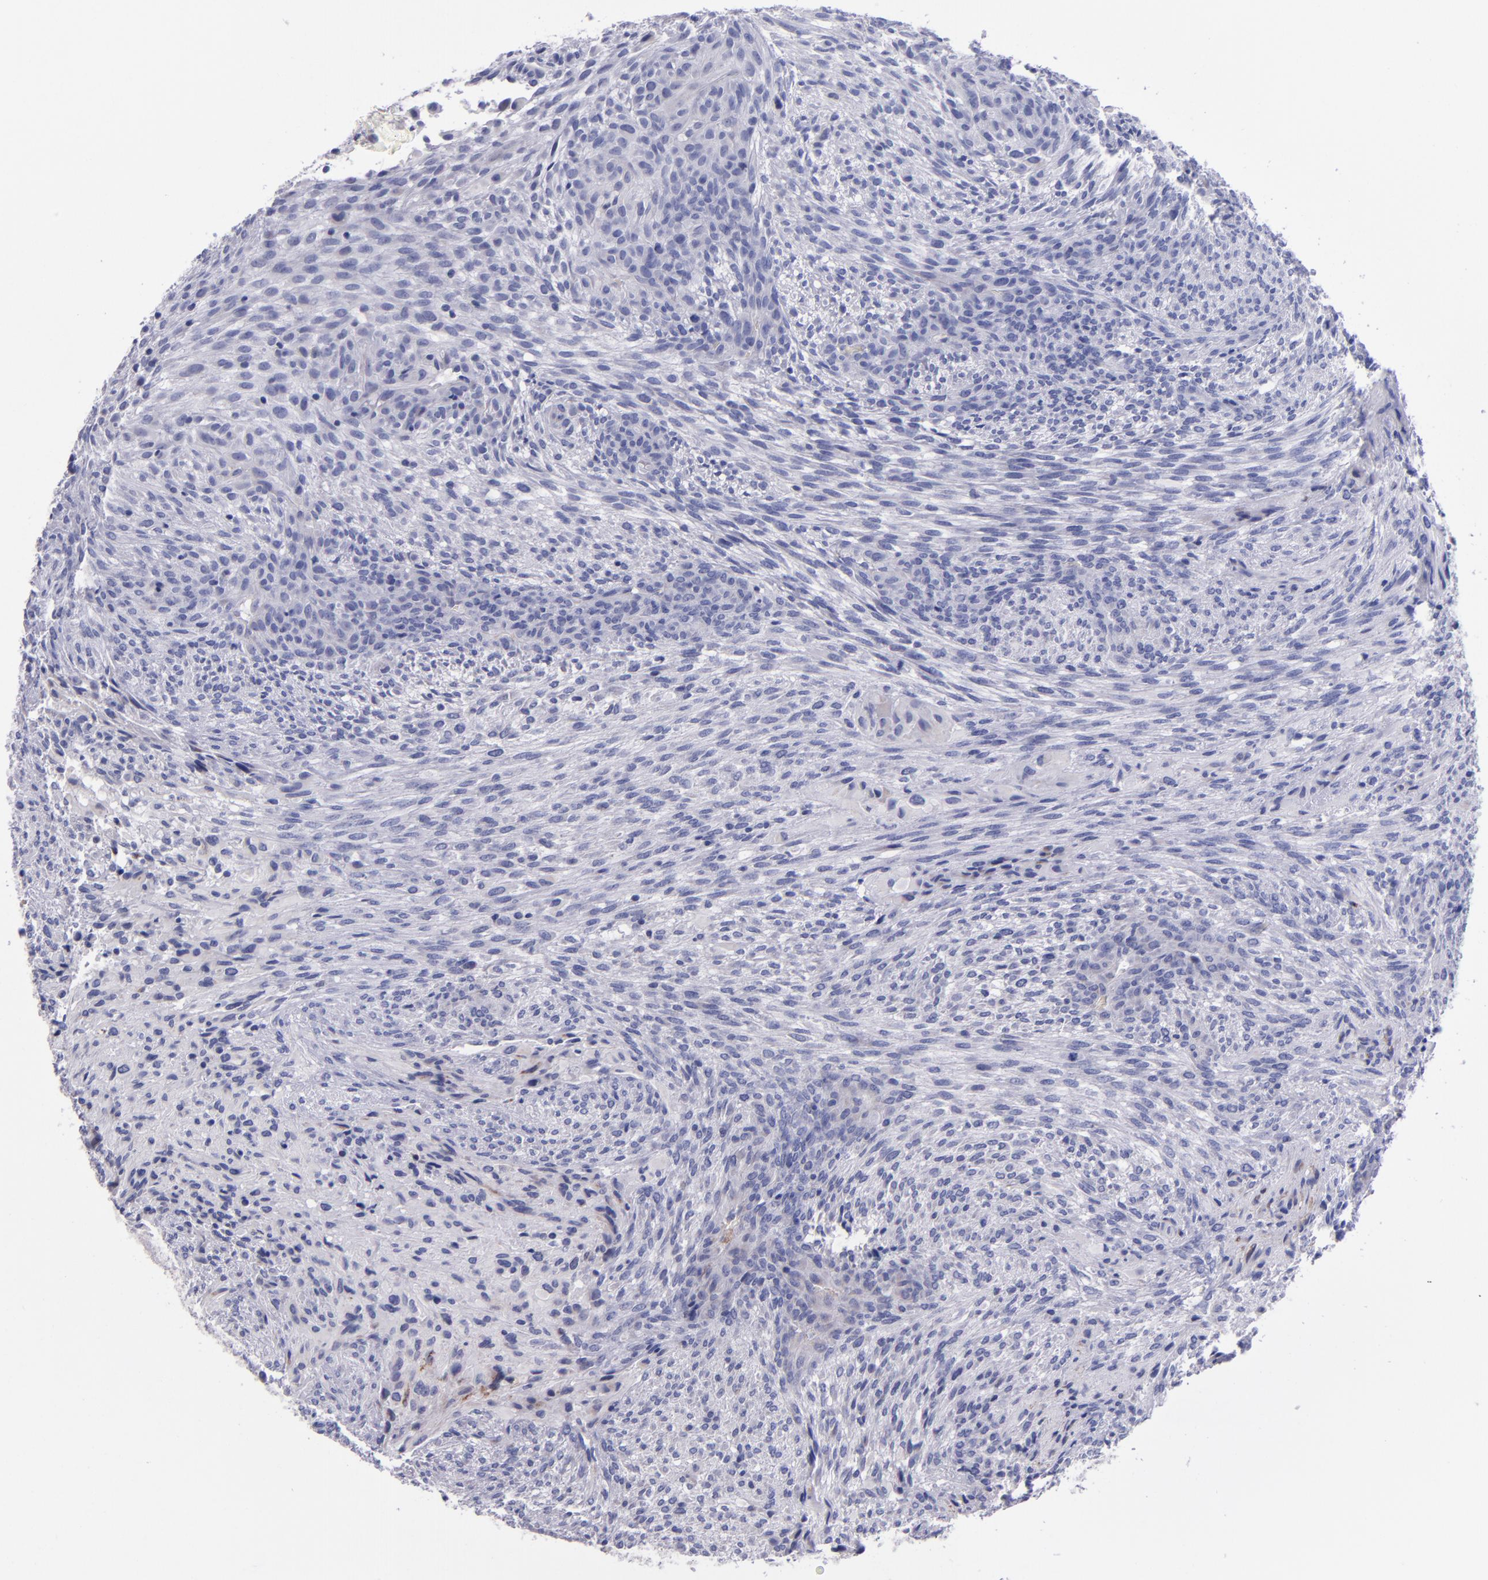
{"staining": {"intensity": "negative", "quantity": "none", "location": "none"}, "tissue": "glioma", "cell_type": "Tumor cells", "image_type": "cancer", "snomed": [{"axis": "morphology", "description": "Glioma, malignant, High grade"}, {"axis": "topography", "description": "Cerebral cortex"}], "caption": "This is a histopathology image of IHC staining of glioma, which shows no positivity in tumor cells.", "gene": "RAB41", "patient": {"sex": "female", "age": 55}}